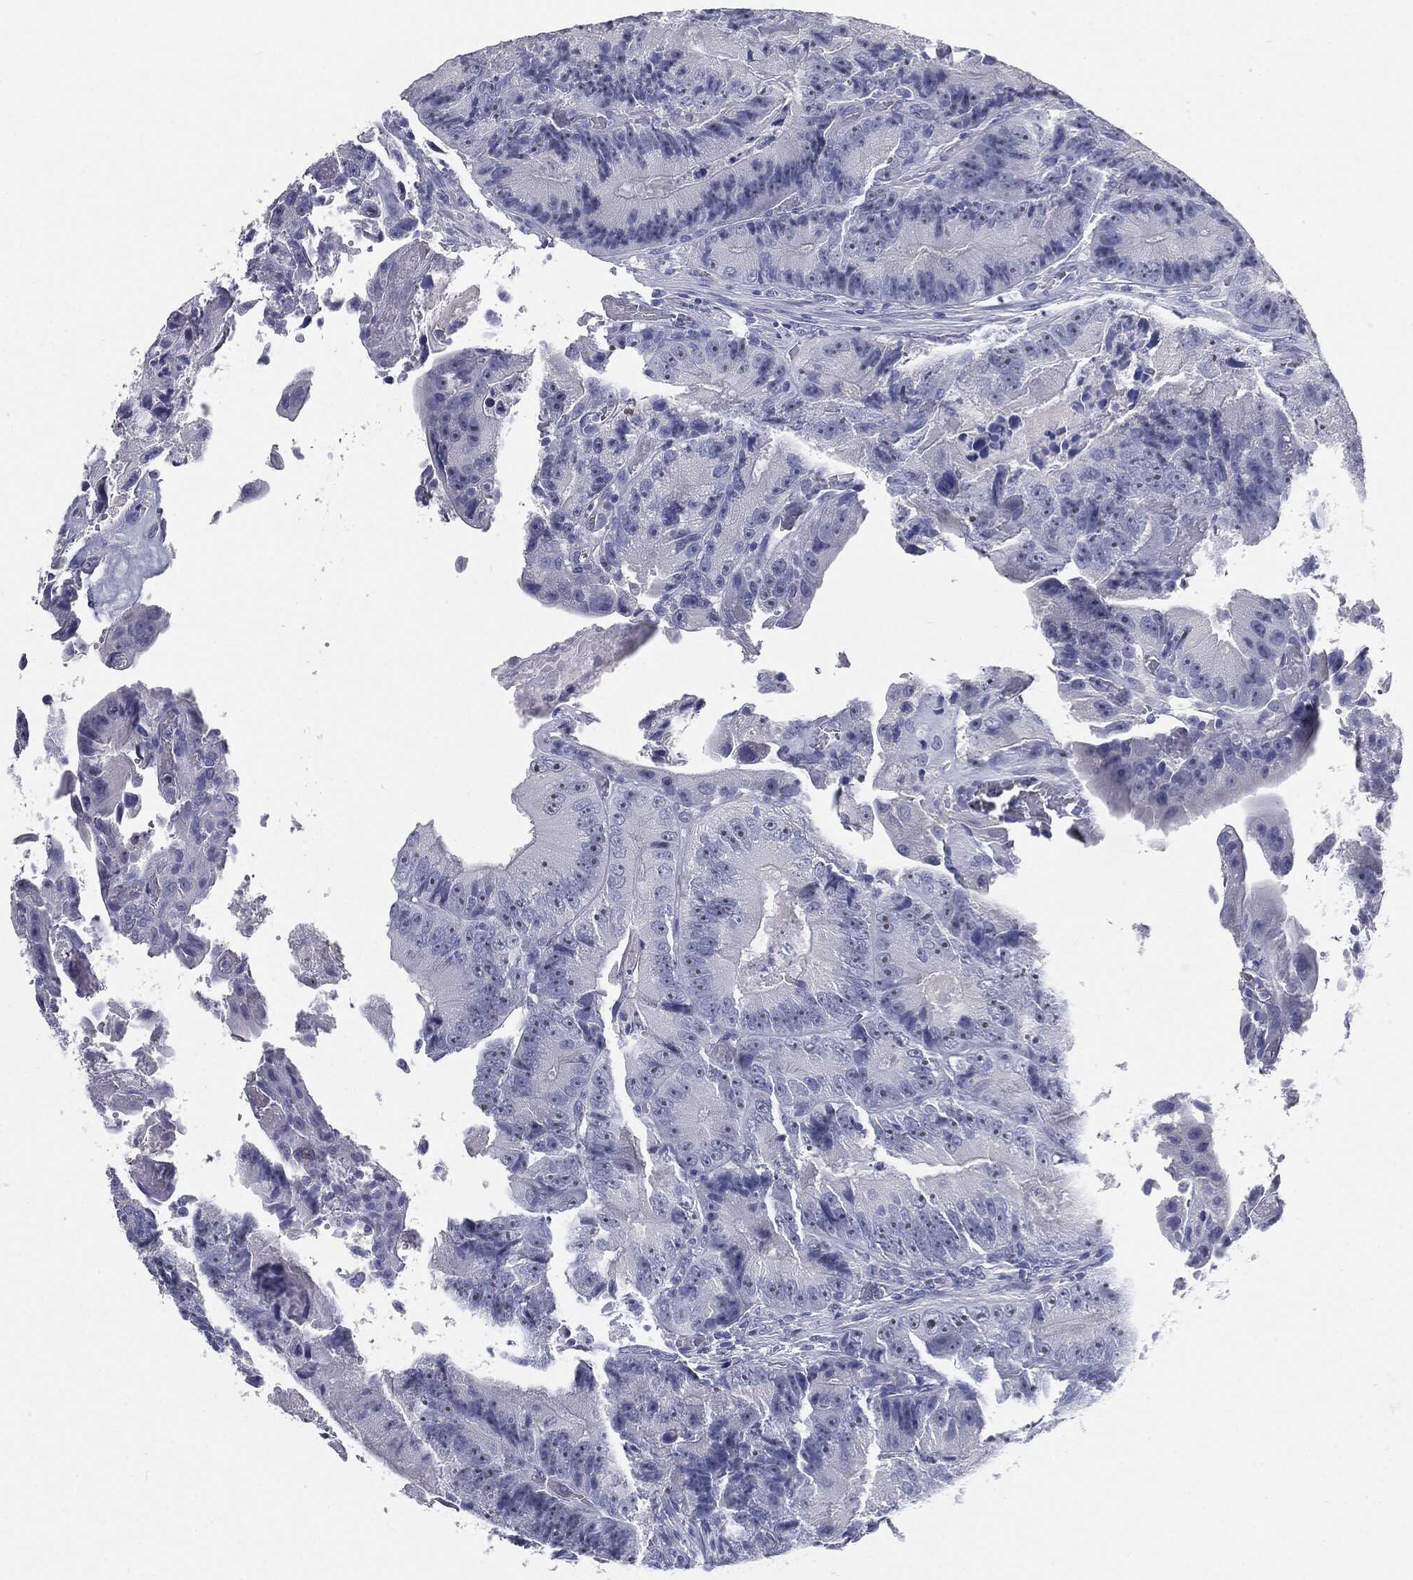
{"staining": {"intensity": "negative", "quantity": "none", "location": "none"}, "tissue": "colorectal cancer", "cell_type": "Tumor cells", "image_type": "cancer", "snomed": [{"axis": "morphology", "description": "Adenocarcinoma, NOS"}, {"axis": "topography", "description": "Colon"}], "caption": "DAB immunohistochemical staining of human colorectal adenocarcinoma reveals no significant staining in tumor cells.", "gene": "CUZD1", "patient": {"sex": "female", "age": 86}}